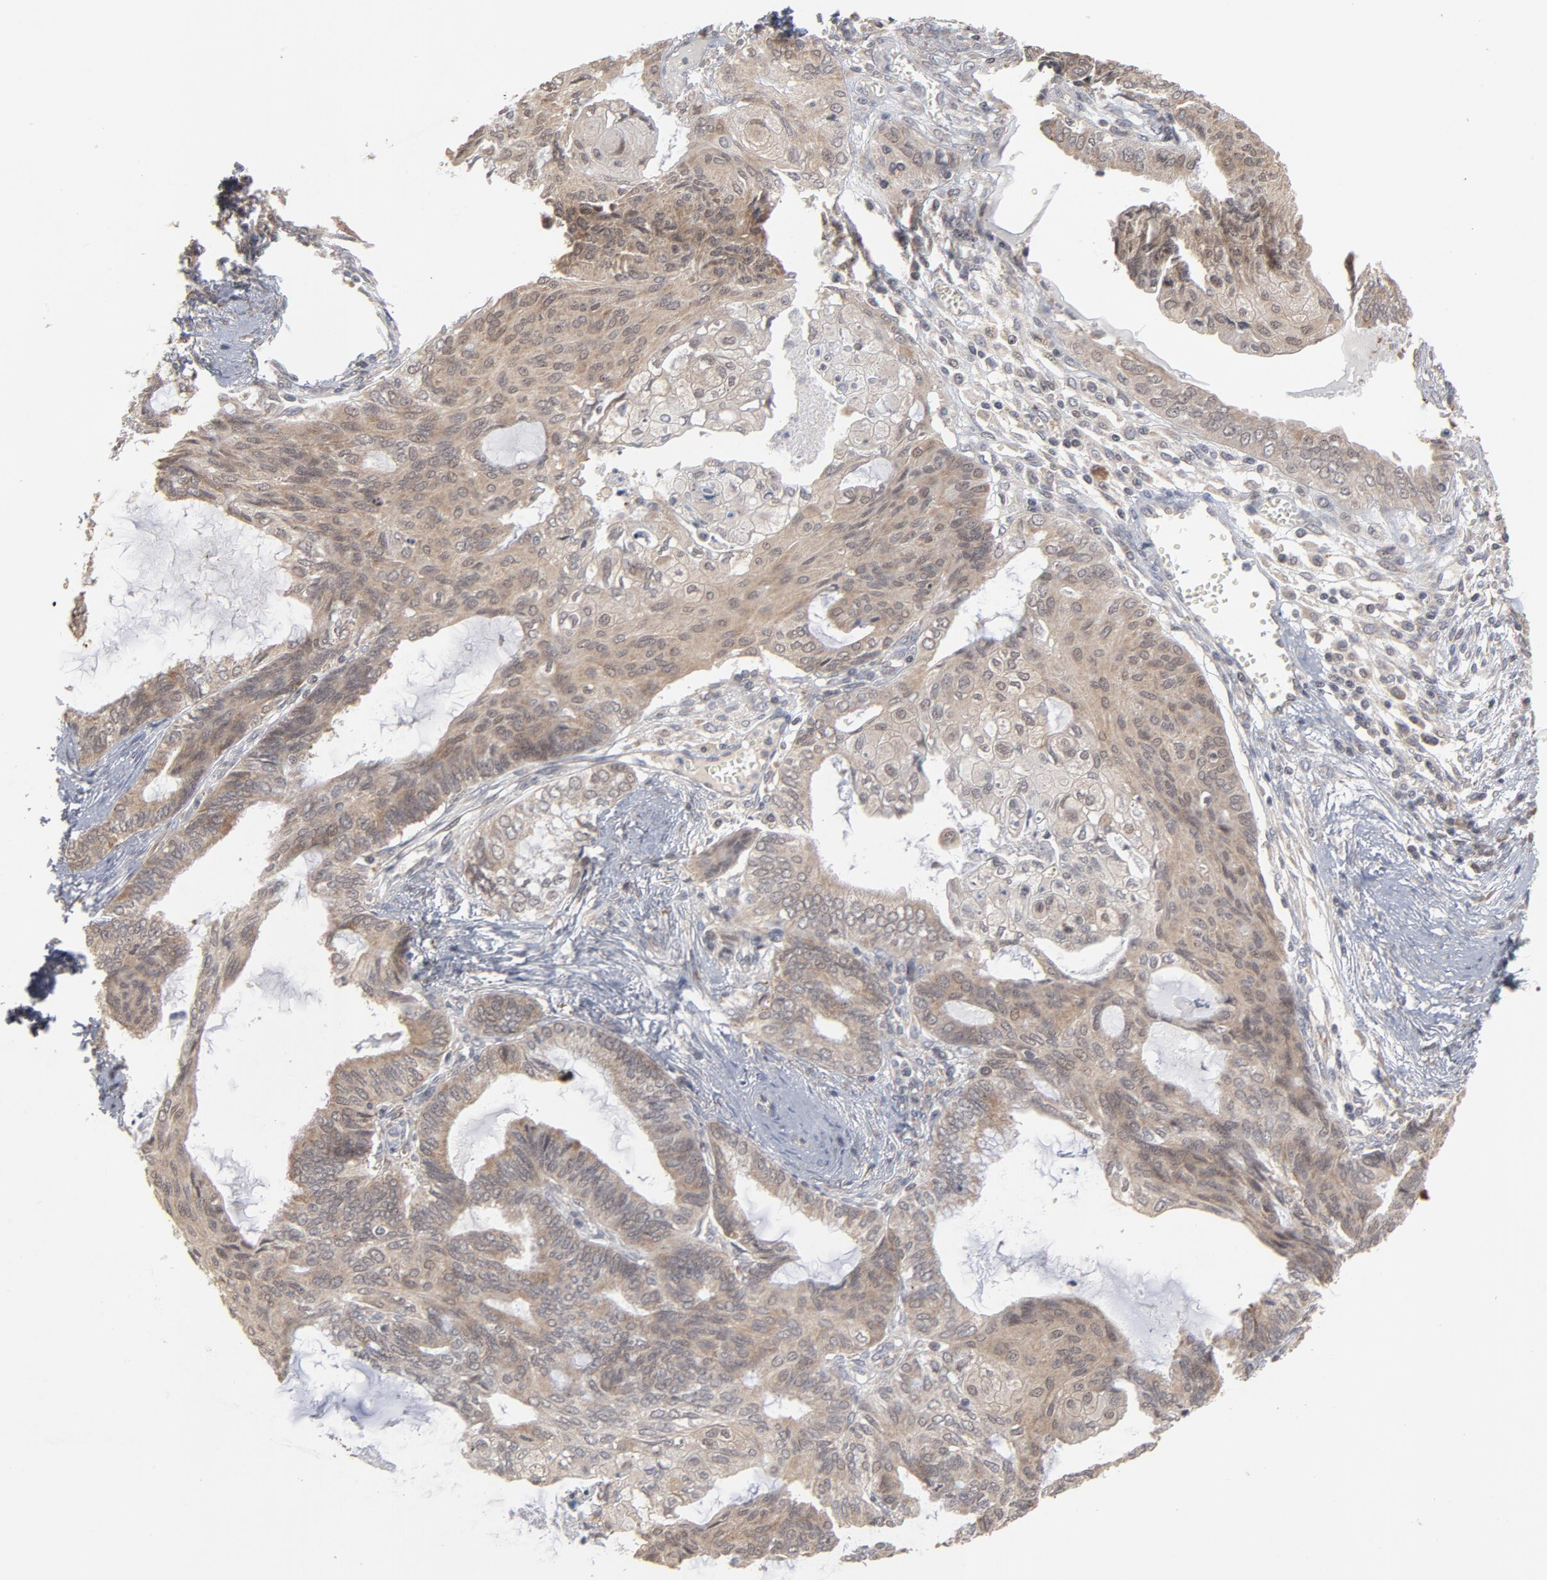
{"staining": {"intensity": "weak", "quantity": ">75%", "location": "cytoplasmic/membranous"}, "tissue": "endometrial cancer", "cell_type": "Tumor cells", "image_type": "cancer", "snomed": [{"axis": "morphology", "description": "Adenocarcinoma, NOS"}, {"axis": "topography", "description": "Endometrium"}], "caption": "Approximately >75% of tumor cells in endometrial cancer display weak cytoplasmic/membranous protein expression as visualized by brown immunohistochemical staining.", "gene": "ARIH1", "patient": {"sex": "female", "age": 79}}